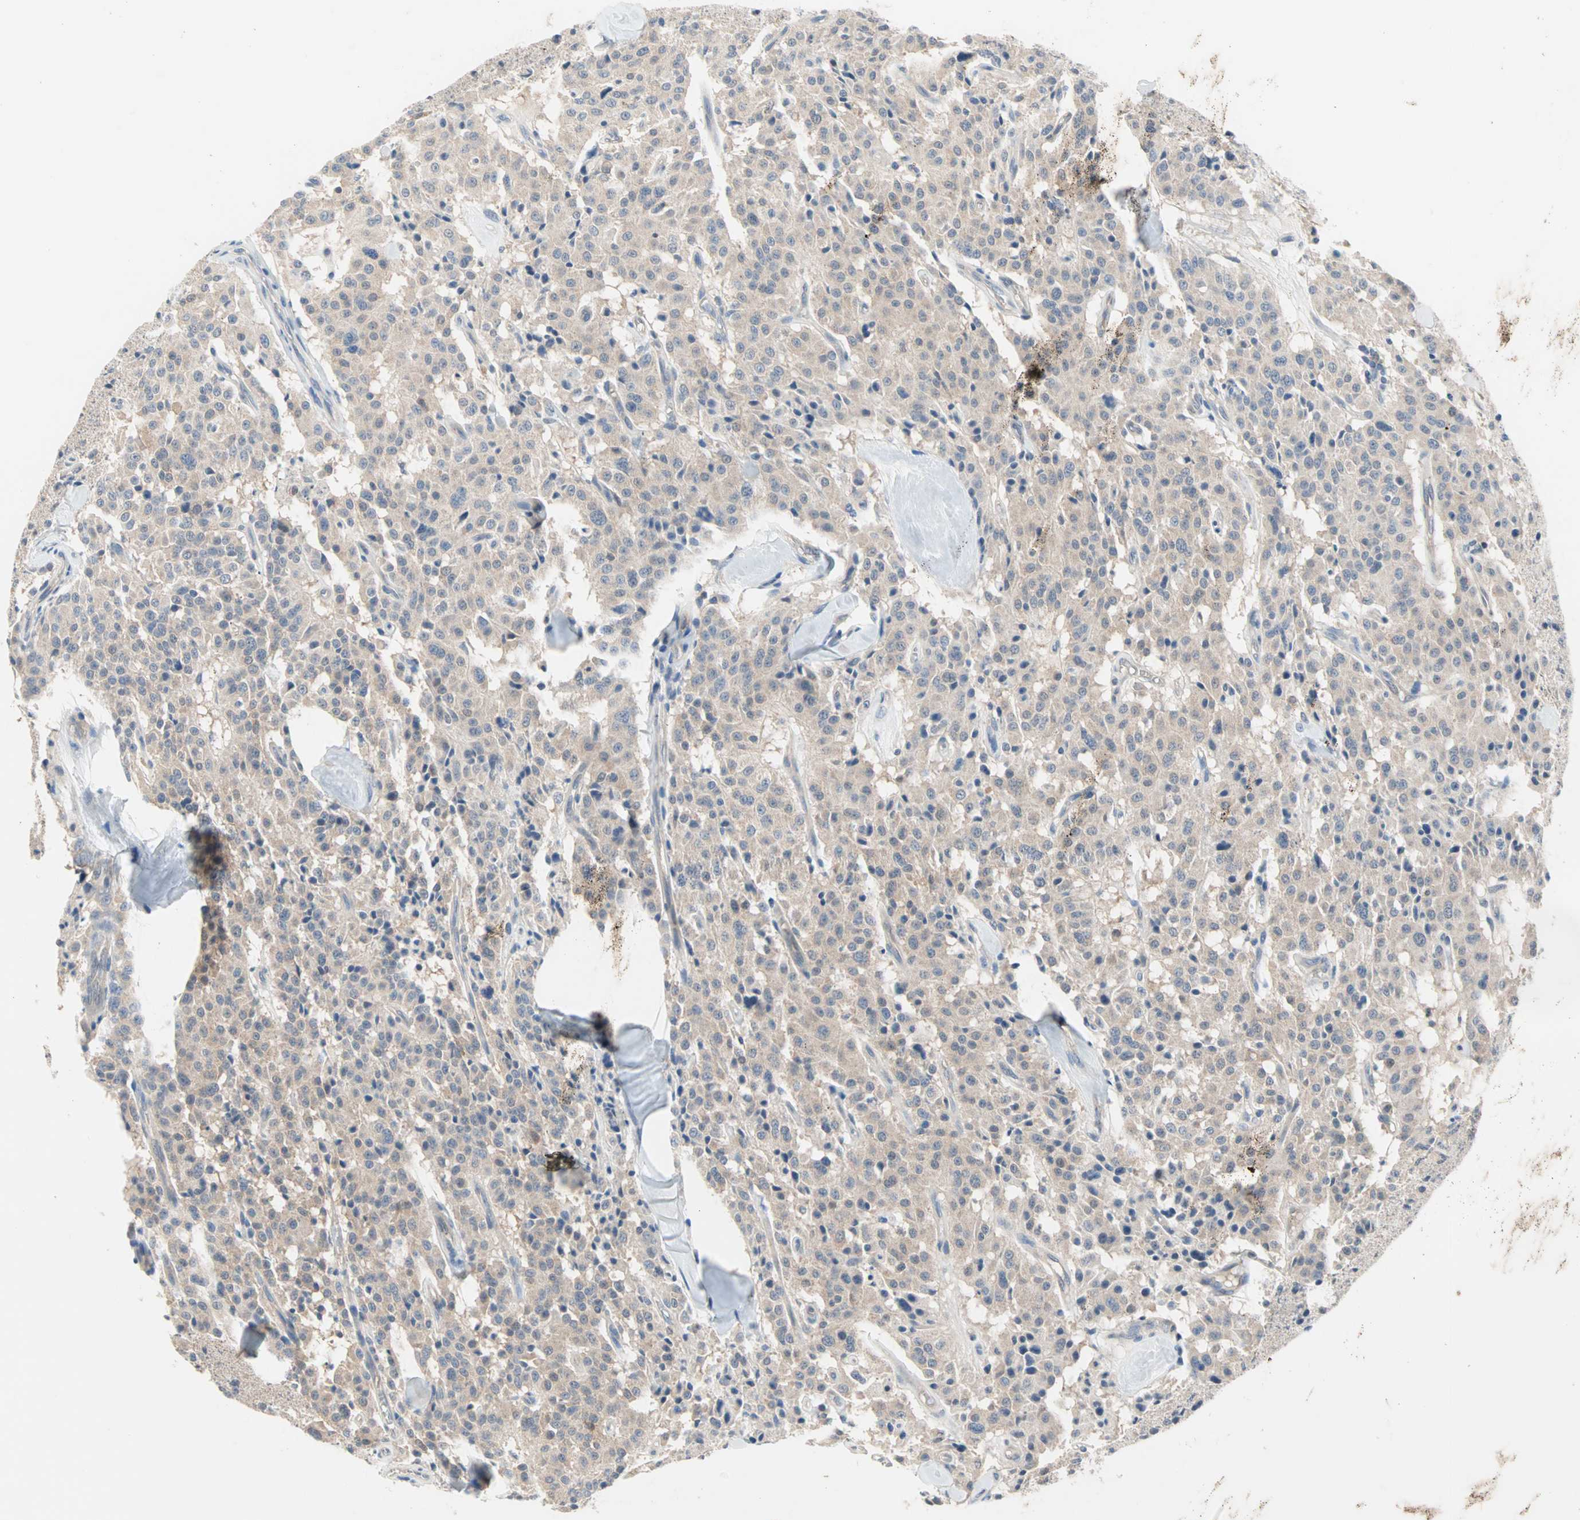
{"staining": {"intensity": "weak", "quantity": ">75%", "location": "cytoplasmic/membranous"}, "tissue": "carcinoid", "cell_type": "Tumor cells", "image_type": "cancer", "snomed": [{"axis": "morphology", "description": "Carcinoid, malignant, NOS"}, {"axis": "topography", "description": "Lung"}], "caption": "Carcinoid stained with a protein marker demonstrates weak staining in tumor cells.", "gene": "MPI", "patient": {"sex": "male", "age": 30}}